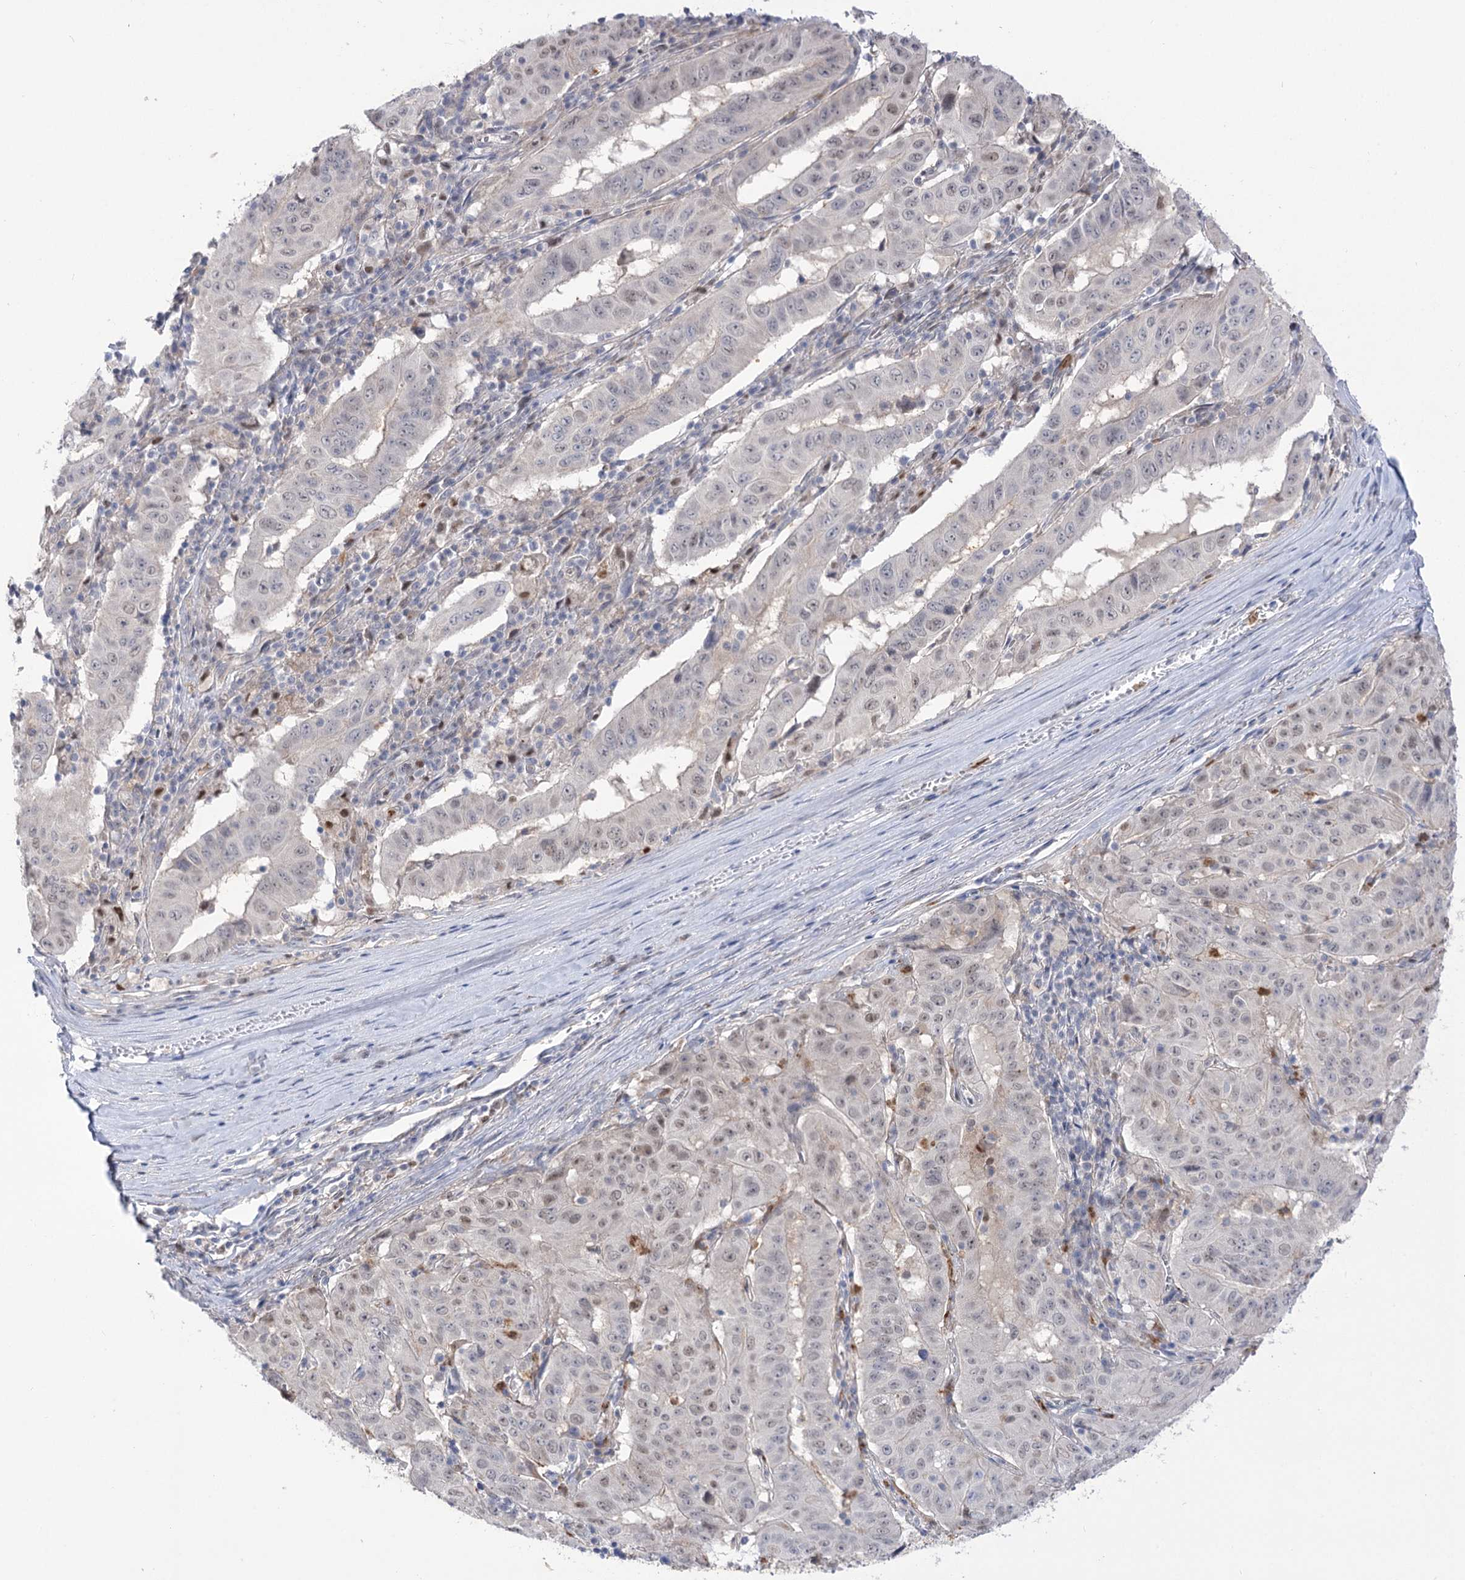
{"staining": {"intensity": "weak", "quantity": "<25%", "location": "nuclear"}, "tissue": "pancreatic cancer", "cell_type": "Tumor cells", "image_type": "cancer", "snomed": [{"axis": "morphology", "description": "Adenocarcinoma, NOS"}, {"axis": "topography", "description": "Pancreas"}], "caption": "Pancreatic cancer (adenocarcinoma) was stained to show a protein in brown. There is no significant positivity in tumor cells. (Immunohistochemistry, brightfield microscopy, high magnification).", "gene": "SIAE", "patient": {"sex": "male", "age": 63}}